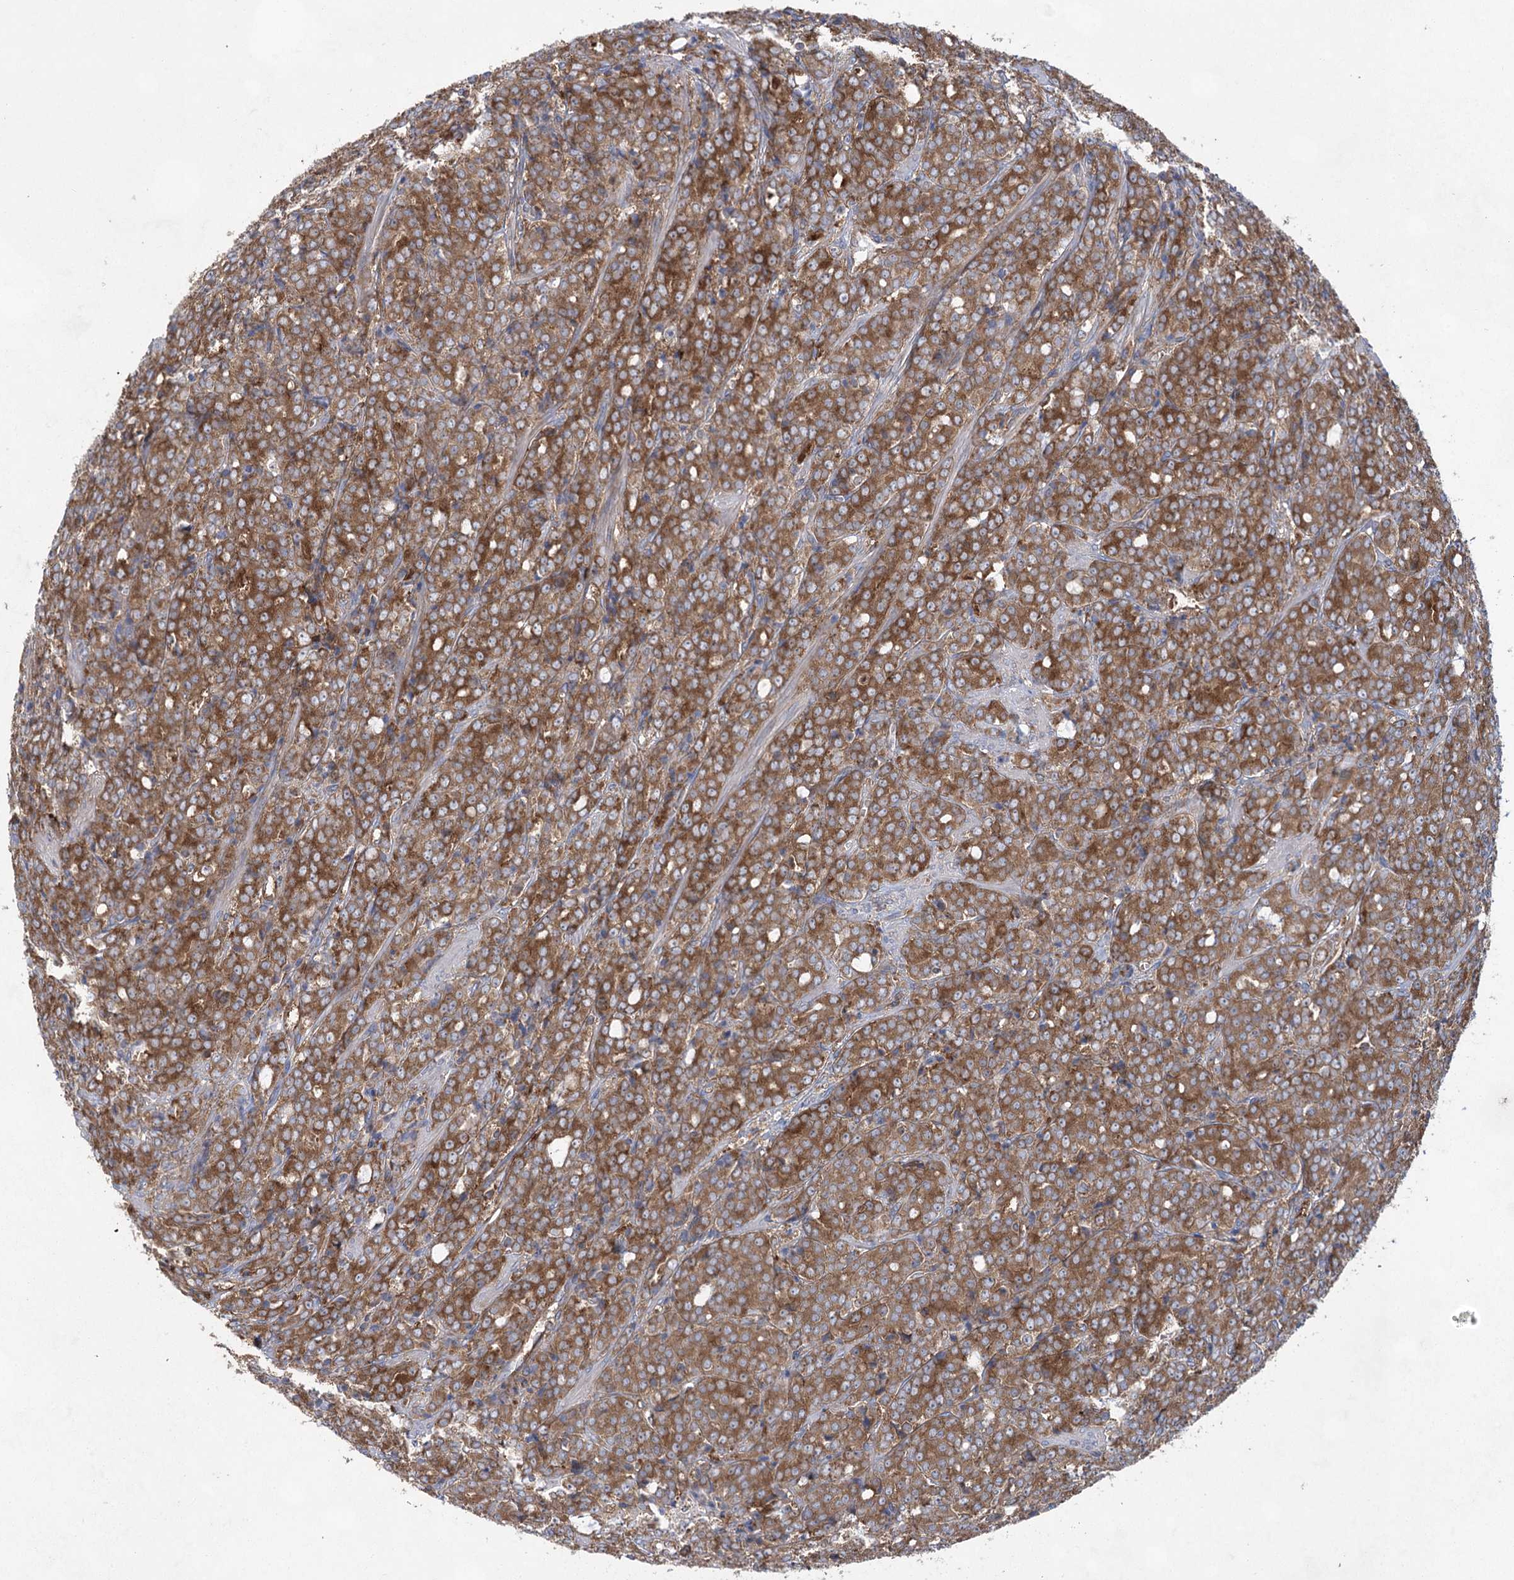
{"staining": {"intensity": "strong", "quantity": ">75%", "location": "cytoplasmic/membranous"}, "tissue": "prostate cancer", "cell_type": "Tumor cells", "image_type": "cancer", "snomed": [{"axis": "morphology", "description": "Adenocarcinoma, High grade"}, {"axis": "topography", "description": "Prostate"}], "caption": "Immunohistochemical staining of high-grade adenocarcinoma (prostate) displays high levels of strong cytoplasmic/membranous expression in about >75% of tumor cells. The staining was performed using DAB (3,3'-diaminobenzidine) to visualize the protein expression in brown, while the nuclei were stained in blue with hematoxylin (Magnification: 20x).", "gene": "EIF3A", "patient": {"sex": "male", "age": 62}}